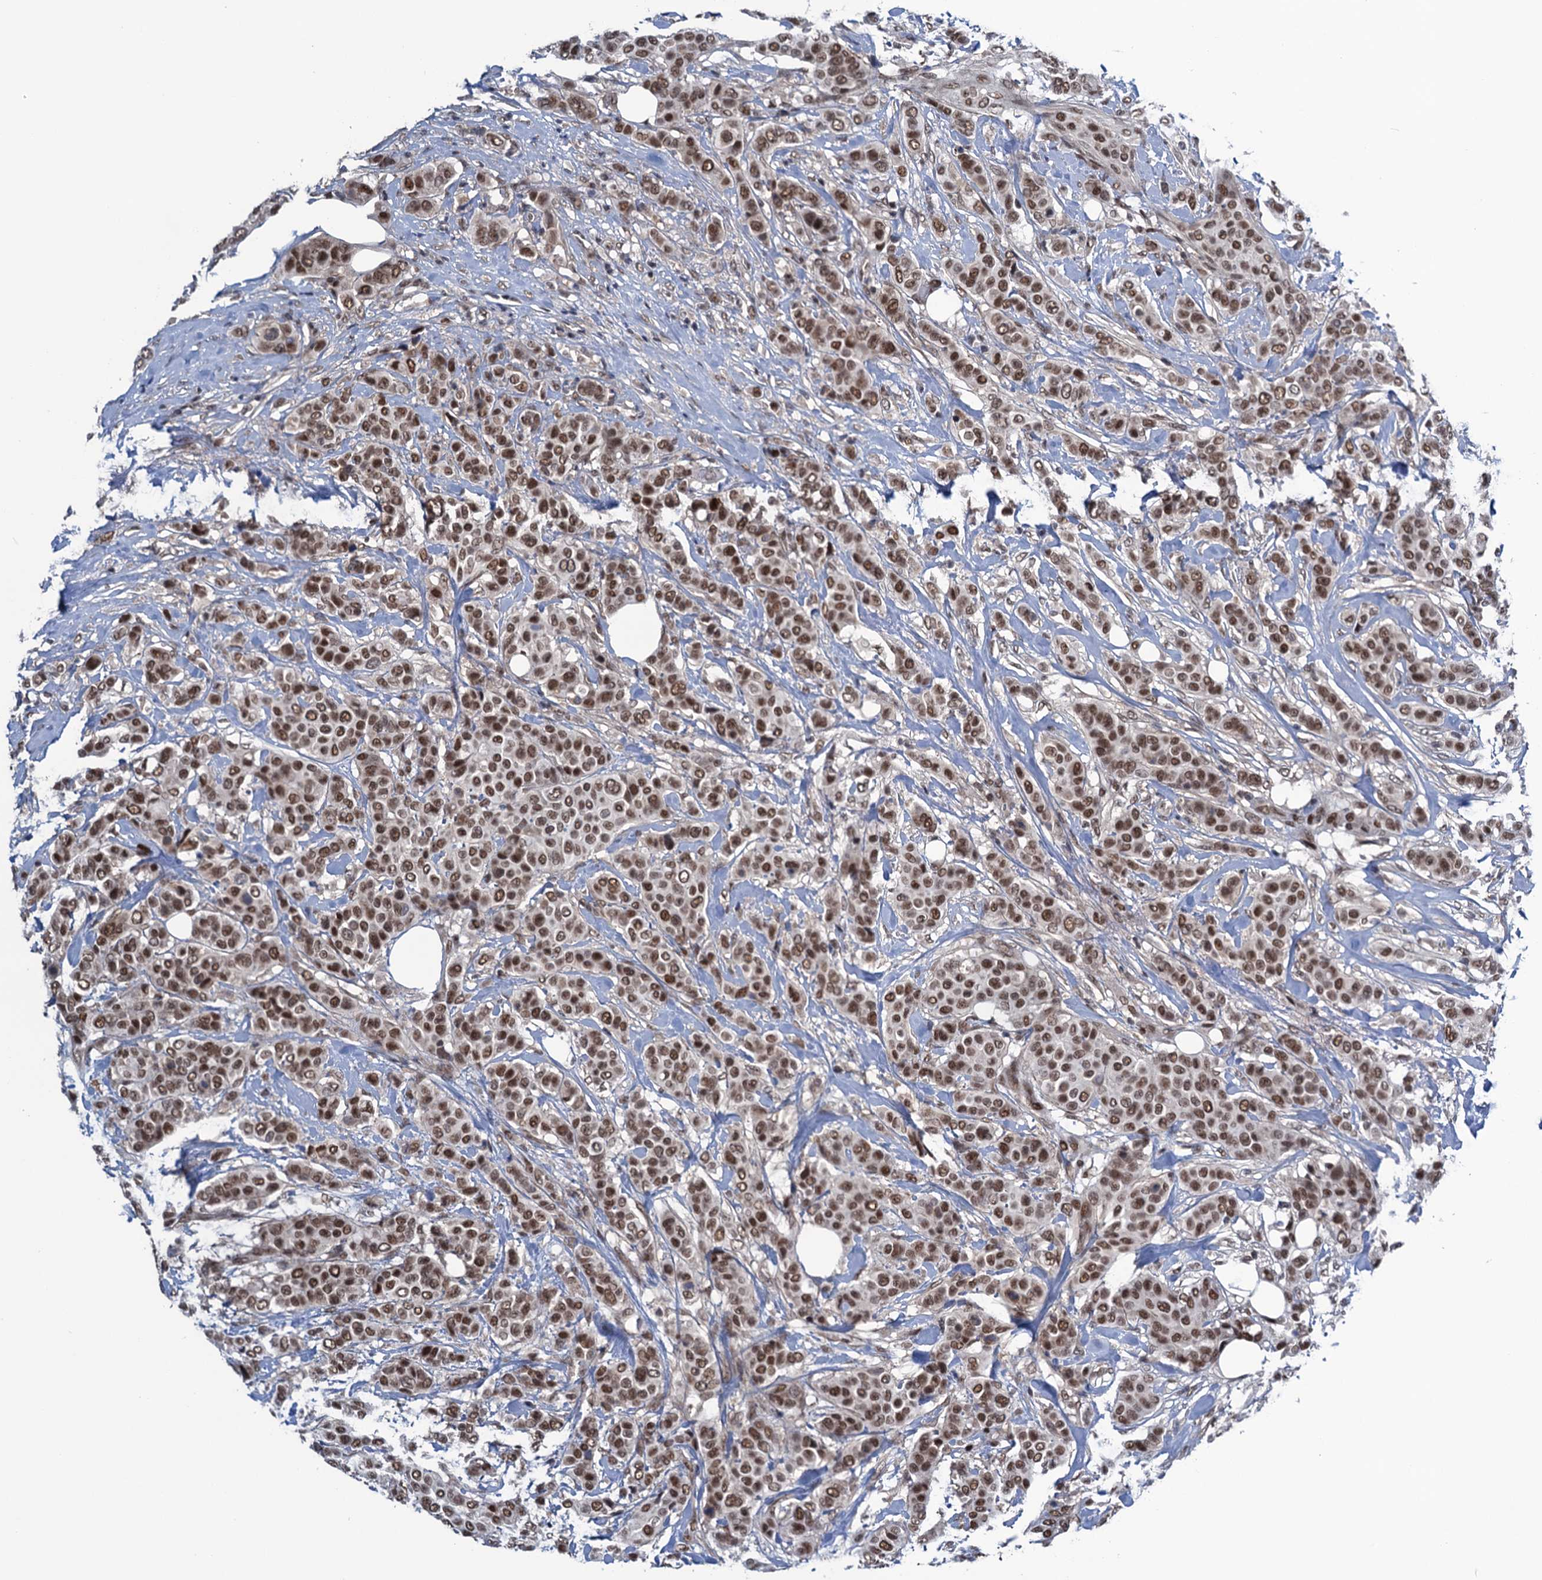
{"staining": {"intensity": "moderate", "quantity": ">75%", "location": "nuclear"}, "tissue": "breast cancer", "cell_type": "Tumor cells", "image_type": "cancer", "snomed": [{"axis": "morphology", "description": "Lobular carcinoma"}, {"axis": "topography", "description": "Breast"}], "caption": "IHC of human breast cancer demonstrates medium levels of moderate nuclear expression in approximately >75% of tumor cells.", "gene": "SAE1", "patient": {"sex": "female", "age": 51}}